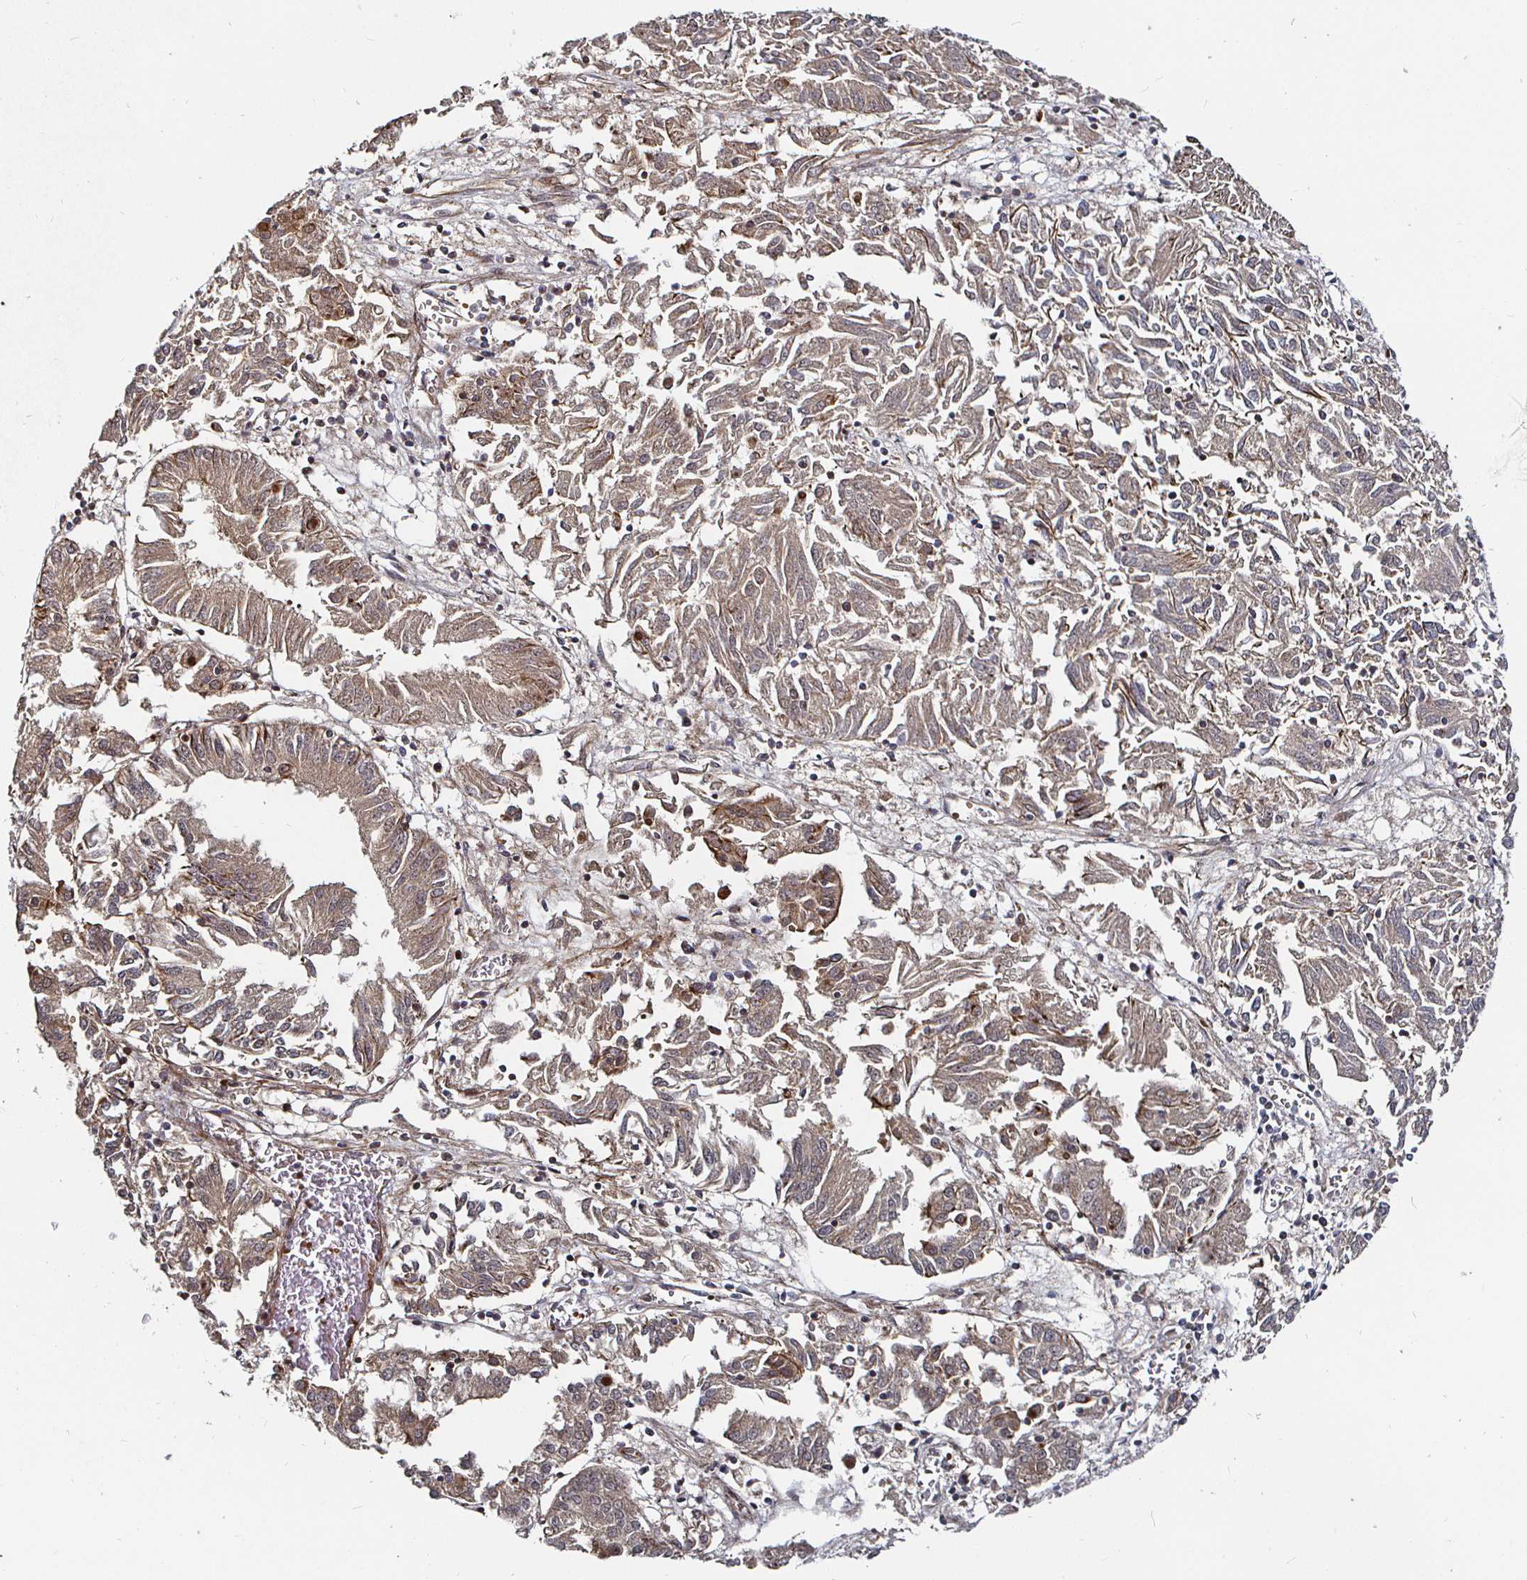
{"staining": {"intensity": "moderate", "quantity": "<25%", "location": "cytoplasmic/membranous"}, "tissue": "endometrial cancer", "cell_type": "Tumor cells", "image_type": "cancer", "snomed": [{"axis": "morphology", "description": "Adenocarcinoma, NOS"}, {"axis": "topography", "description": "Endometrium"}], "caption": "The immunohistochemical stain labels moderate cytoplasmic/membranous expression in tumor cells of endometrial cancer tissue. The protein is shown in brown color, while the nuclei are stained blue.", "gene": "TBKBP1", "patient": {"sex": "female", "age": 54}}